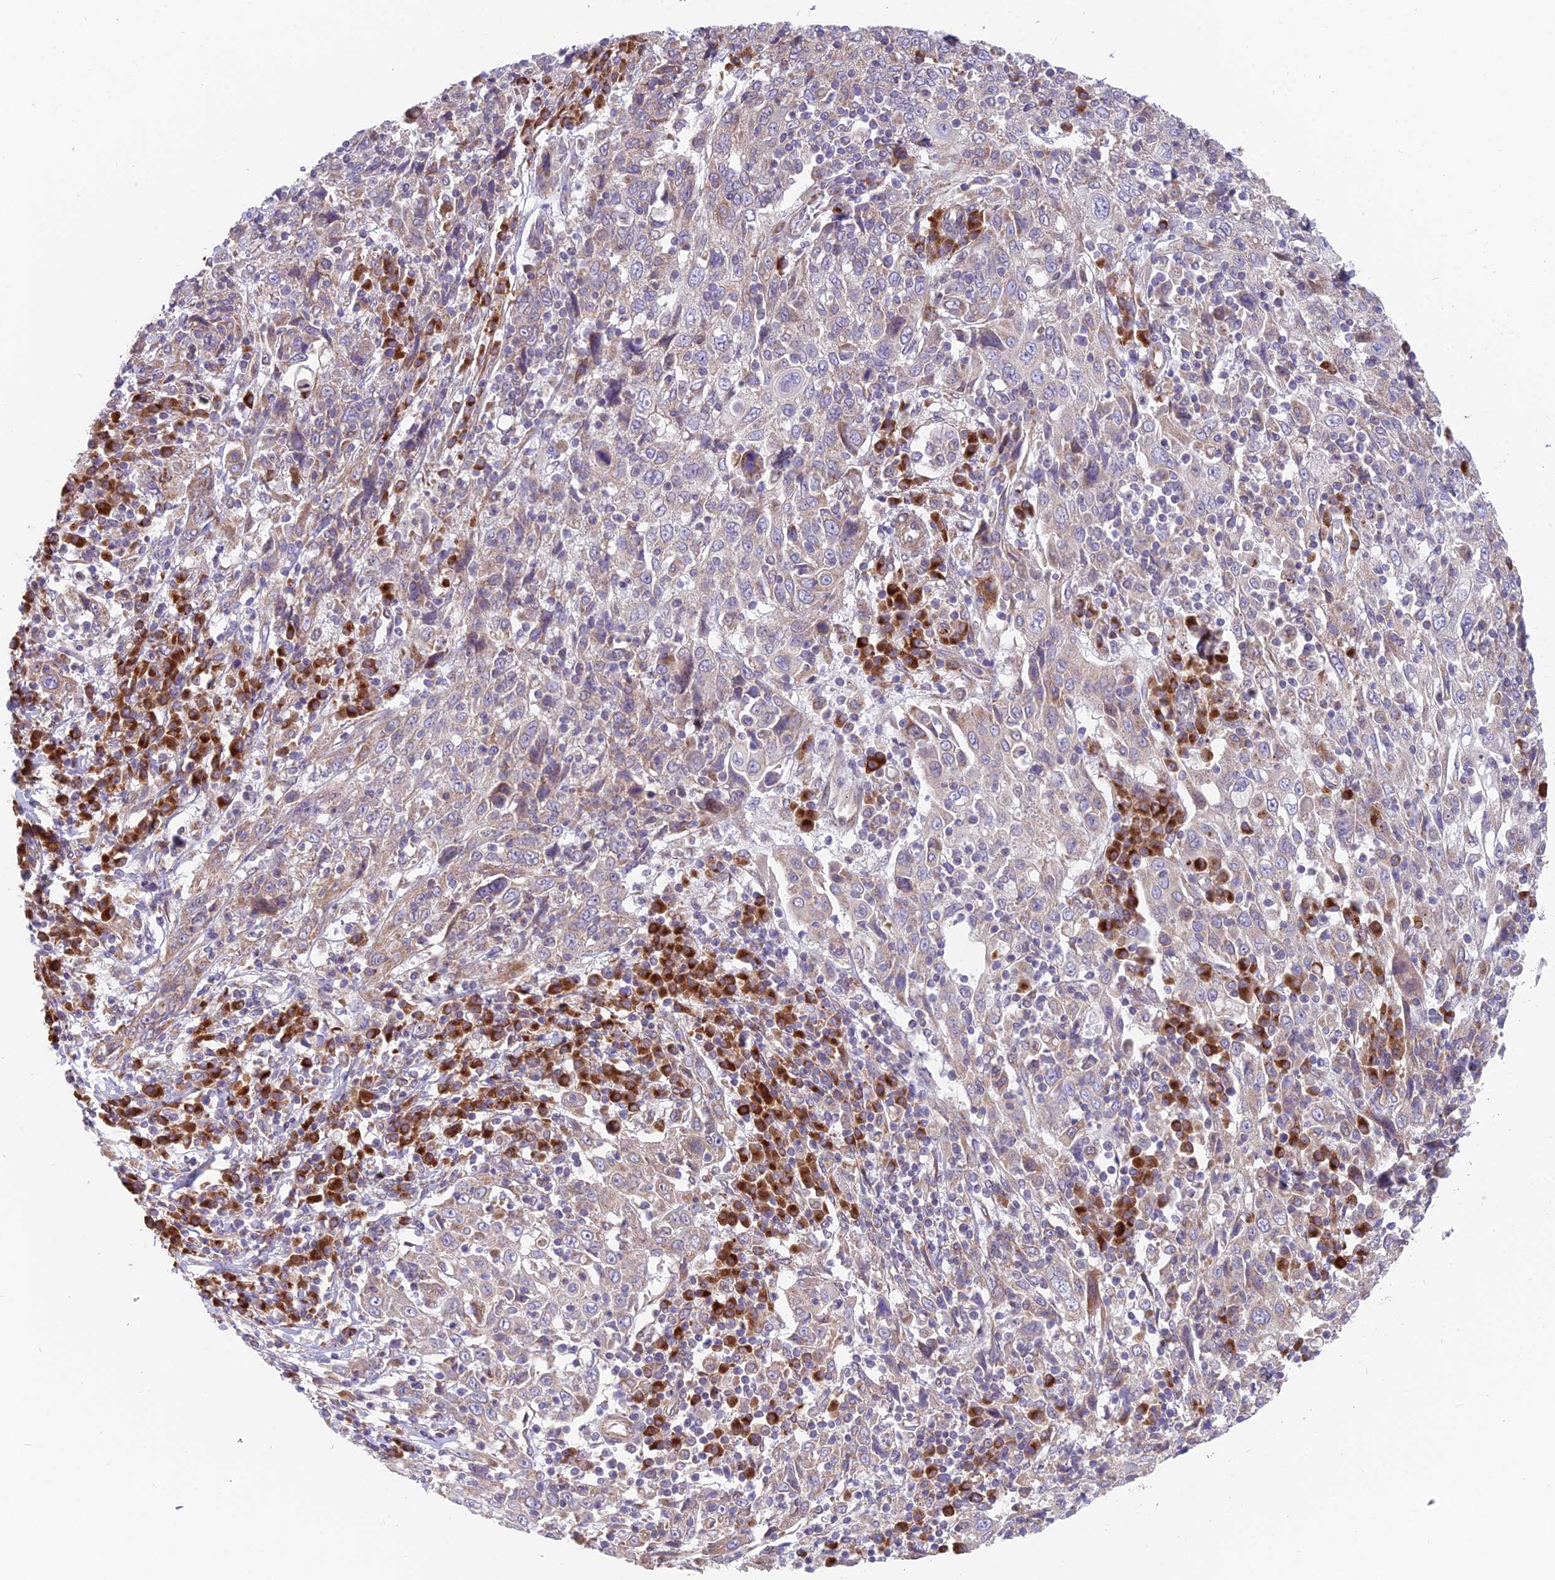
{"staining": {"intensity": "weak", "quantity": "<25%", "location": "cytoplasmic/membranous"}, "tissue": "cervical cancer", "cell_type": "Tumor cells", "image_type": "cancer", "snomed": [{"axis": "morphology", "description": "Squamous cell carcinoma, NOS"}, {"axis": "topography", "description": "Cervix"}], "caption": "IHC of human cervical squamous cell carcinoma shows no positivity in tumor cells.", "gene": "TBC1D20", "patient": {"sex": "female", "age": 46}}